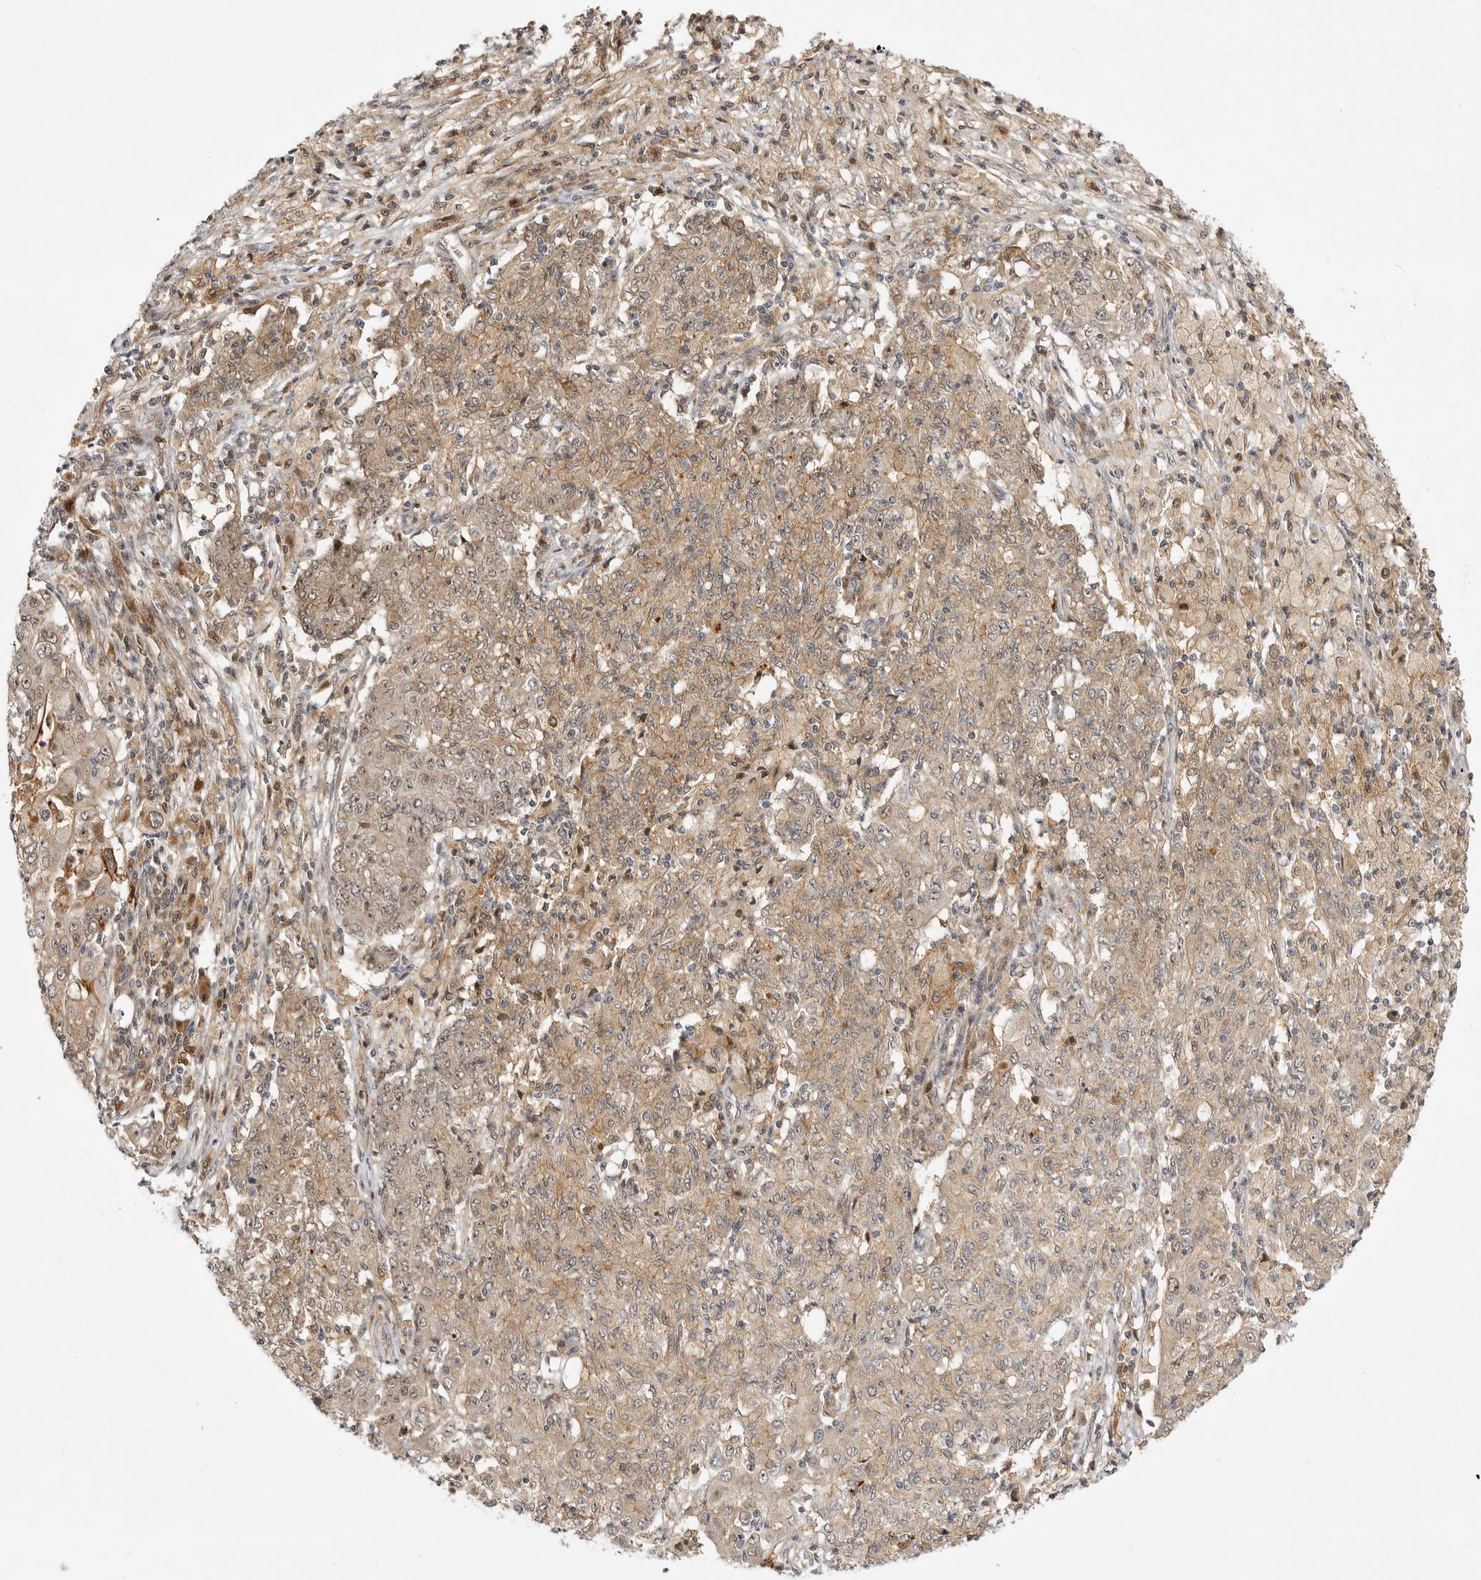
{"staining": {"intensity": "moderate", "quantity": ">75%", "location": "cytoplasmic/membranous,nuclear"}, "tissue": "ovarian cancer", "cell_type": "Tumor cells", "image_type": "cancer", "snomed": [{"axis": "morphology", "description": "Carcinoma, endometroid"}, {"axis": "topography", "description": "Ovary"}], "caption": "Immunohistochemistry of ovarian endometroid carcinoma reveals medium levels of moderate cytoplasmic/membranous and nuclear expression in about >75% of tumor cells.", "gene": "CSNK1G3", "patient": {"sex": "female", "age": 42}}